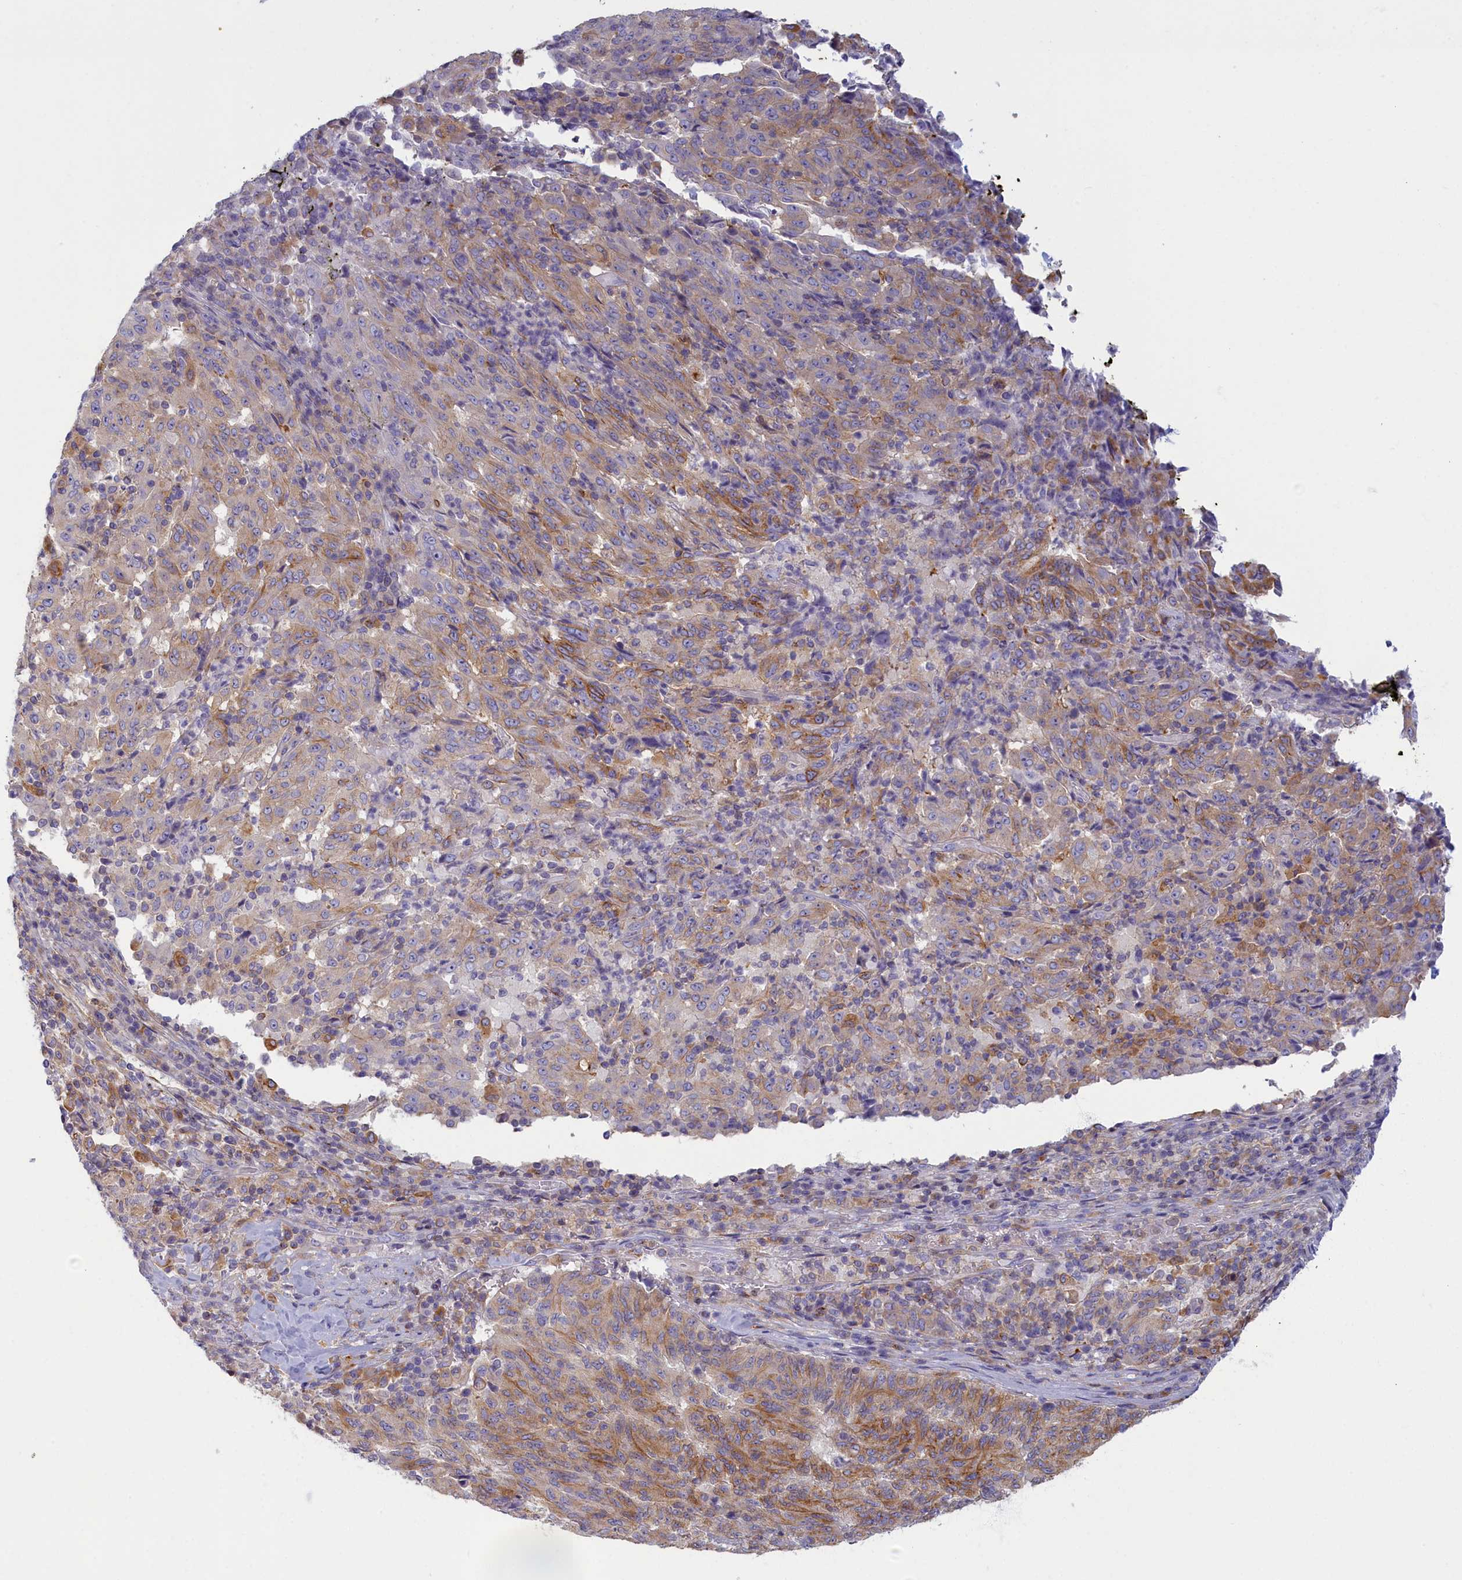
{"staining": {"intensity": "moderate", "quantity": ">75%", "location": "cytoplasmic/membranous"}, "tissue": "pancreatic cancer", "cell_type": "Tumor cells", "image_type": "cancer", "snomed": [{"axis": "morphology", "description": "Adenocarcinoma, NOS"}, {"axis": "topography", "description": "Pancreas"}], "caption": "A micrograph of pancreatic adenocarcinoma stained for a protein reveals moderate cytoplasmic/membranous brown staining in tumor cells. (DAB IHC, brown staining for protein, blue staining for nuclei).", "gene": "NOL10", "patient": {"sex": "male", "age": 63}}